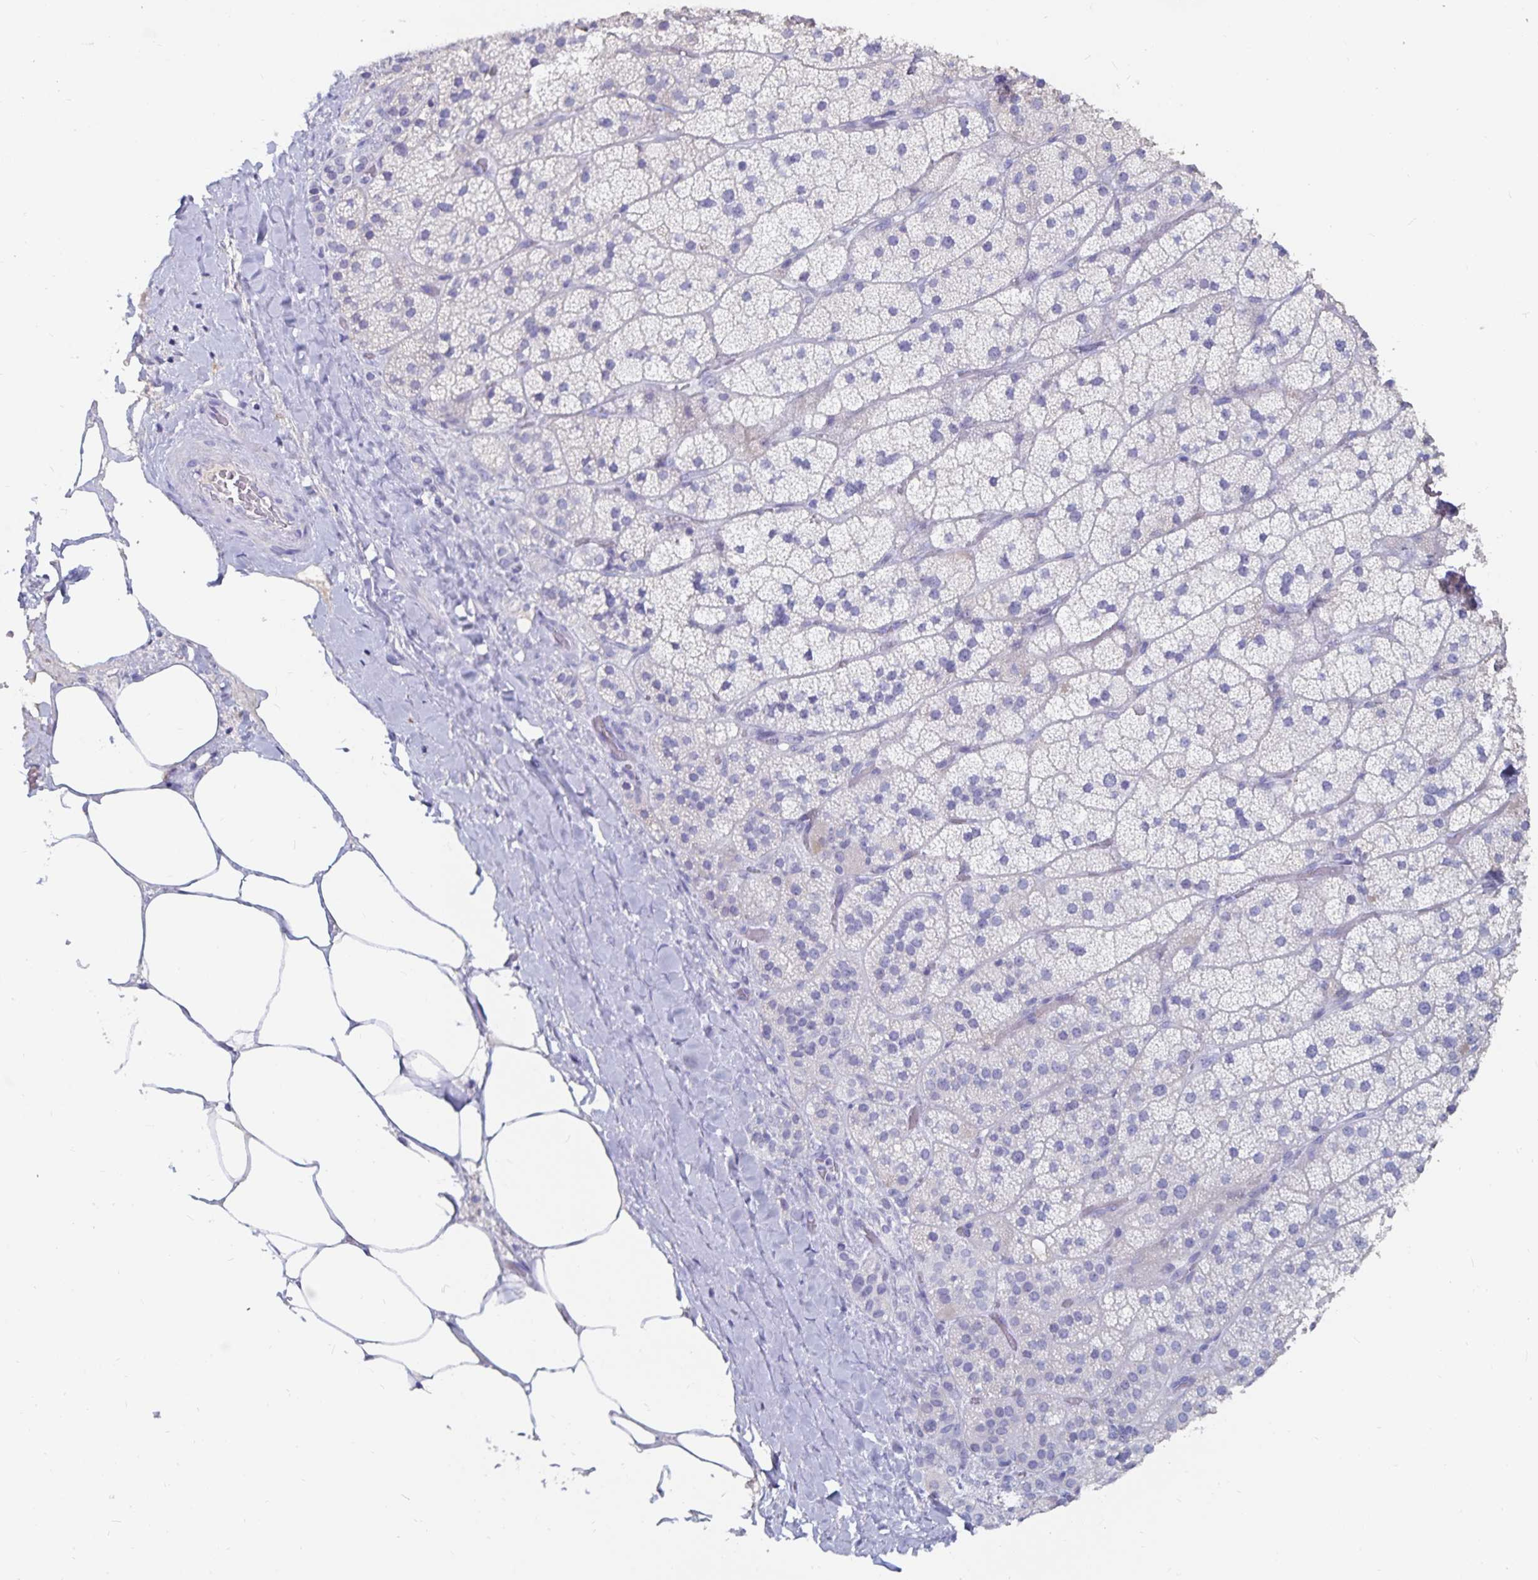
{"staining": {"intensity": "weak", "quantity": "<25%", "location": "cytoplasmic/membranous"}, "tissue": "adrenal gland", "cell_type": "Glandular cells", "image_type": "normal", "snomed": [{"axis": "morphology", "description": "Normal tissue, NOS"}, {"axis": "topography", "description": "Adrenal gland"}], "caption": "An immunohistochemistry (IHC) image of benign adrenal gland is shown. There is no staining in glandular cells of adrenal gland. The staining was performed using DAB (3,3'-diaminobenzidine) to visualize the protein expression in brown, while the nuclei were stained in blue with hematoxylin (Magnification: 20x).", "gene": "CFAP69", "patient": {"sex": "male", "age": 57}}